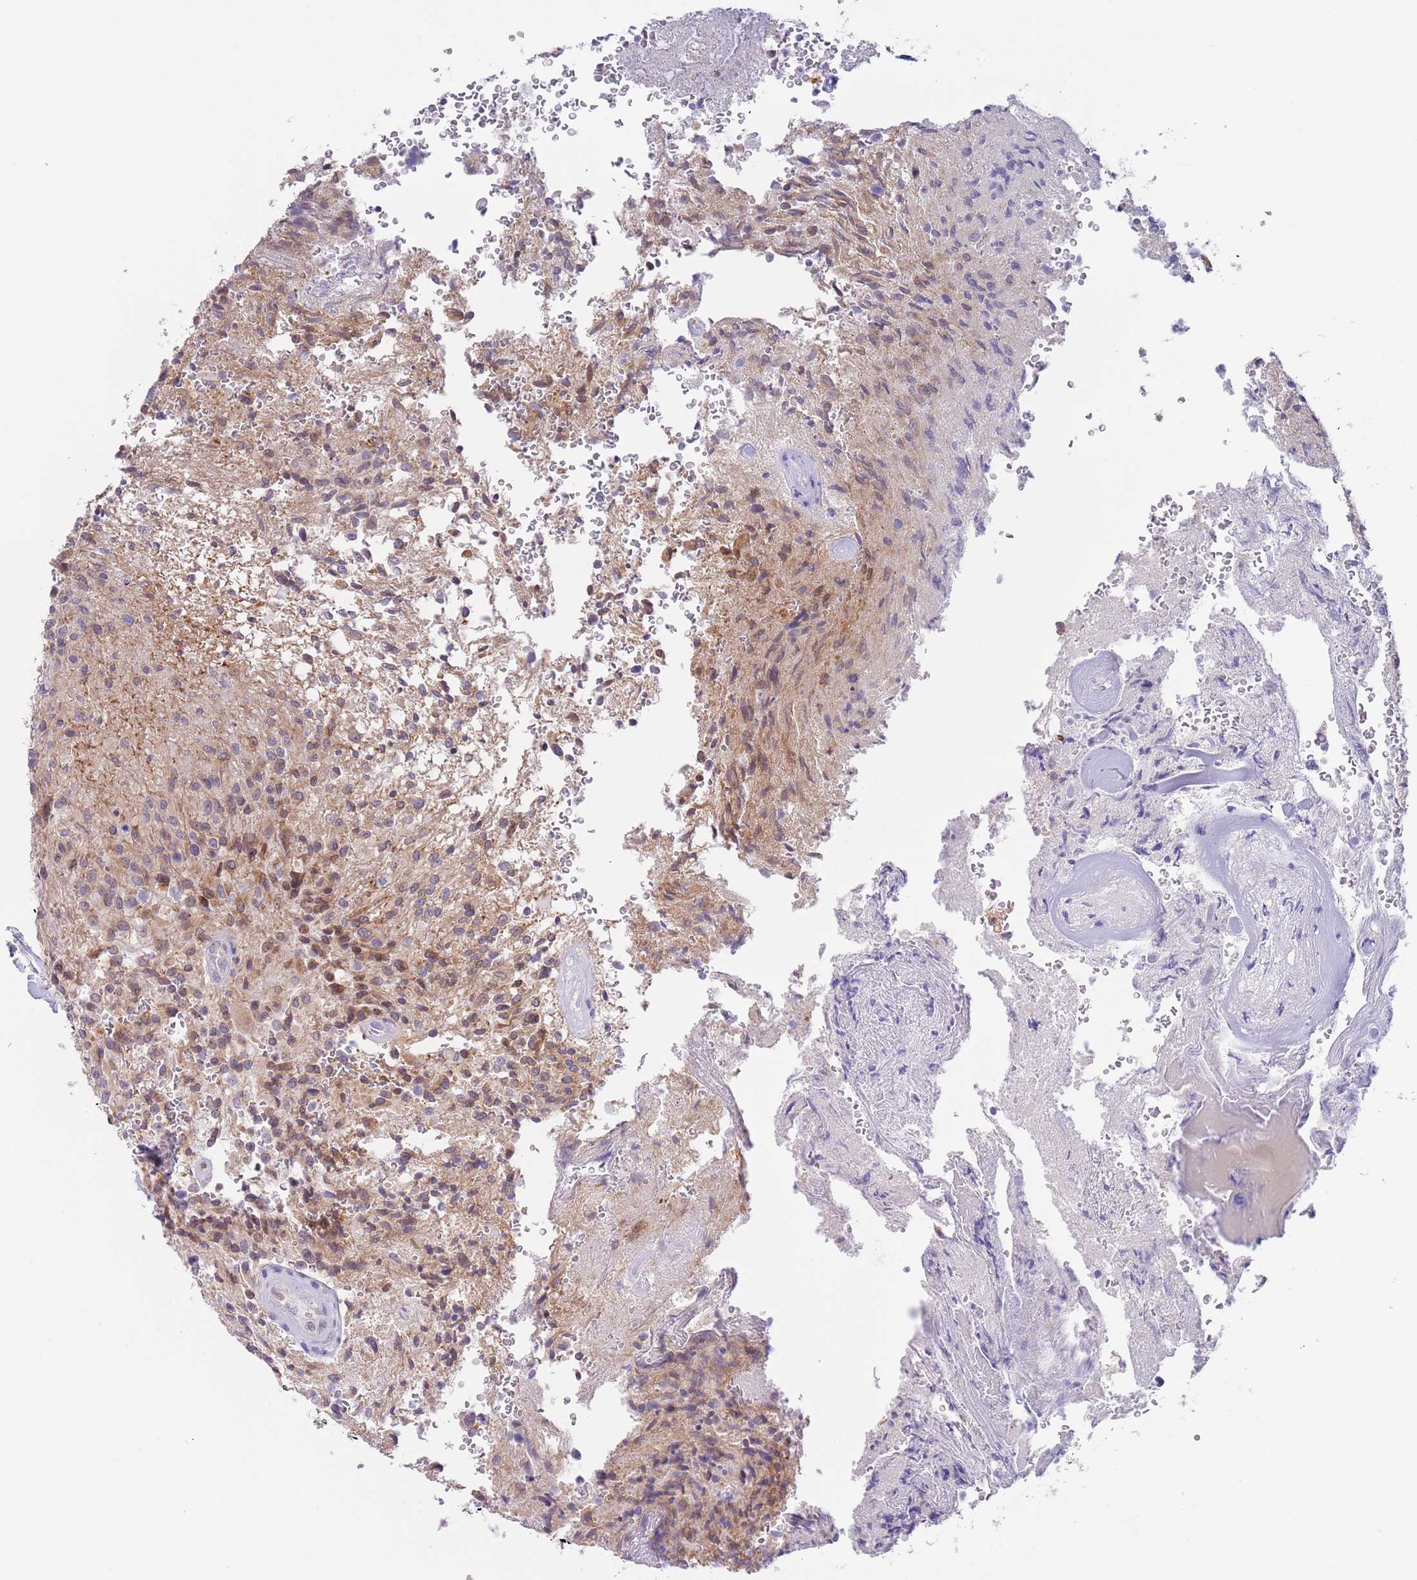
{"staining": {"intensity": "moderate", "quantity": "<25%", "location": "cytoplasmic/membranous"}, "tissue": "glioma", "cell_type": "Tumor cells", "image_type": "cancer", "snomed": [{"axis": "morphology", "description": "Normal tissue, NOS"}, {"axis": "morphology", "description": "Glioma, malignant, High grade"}, {"axis": "topography", "description": "Cerebral cortex"}], "caption": "Human glioma stained for a protein (brown) exhibits moderate cytoplasmic/membranous positive positivity in approximately <25% of tumor cells.", "gene": "EBPL", "patient": {"sex": "male", "age": 56}}